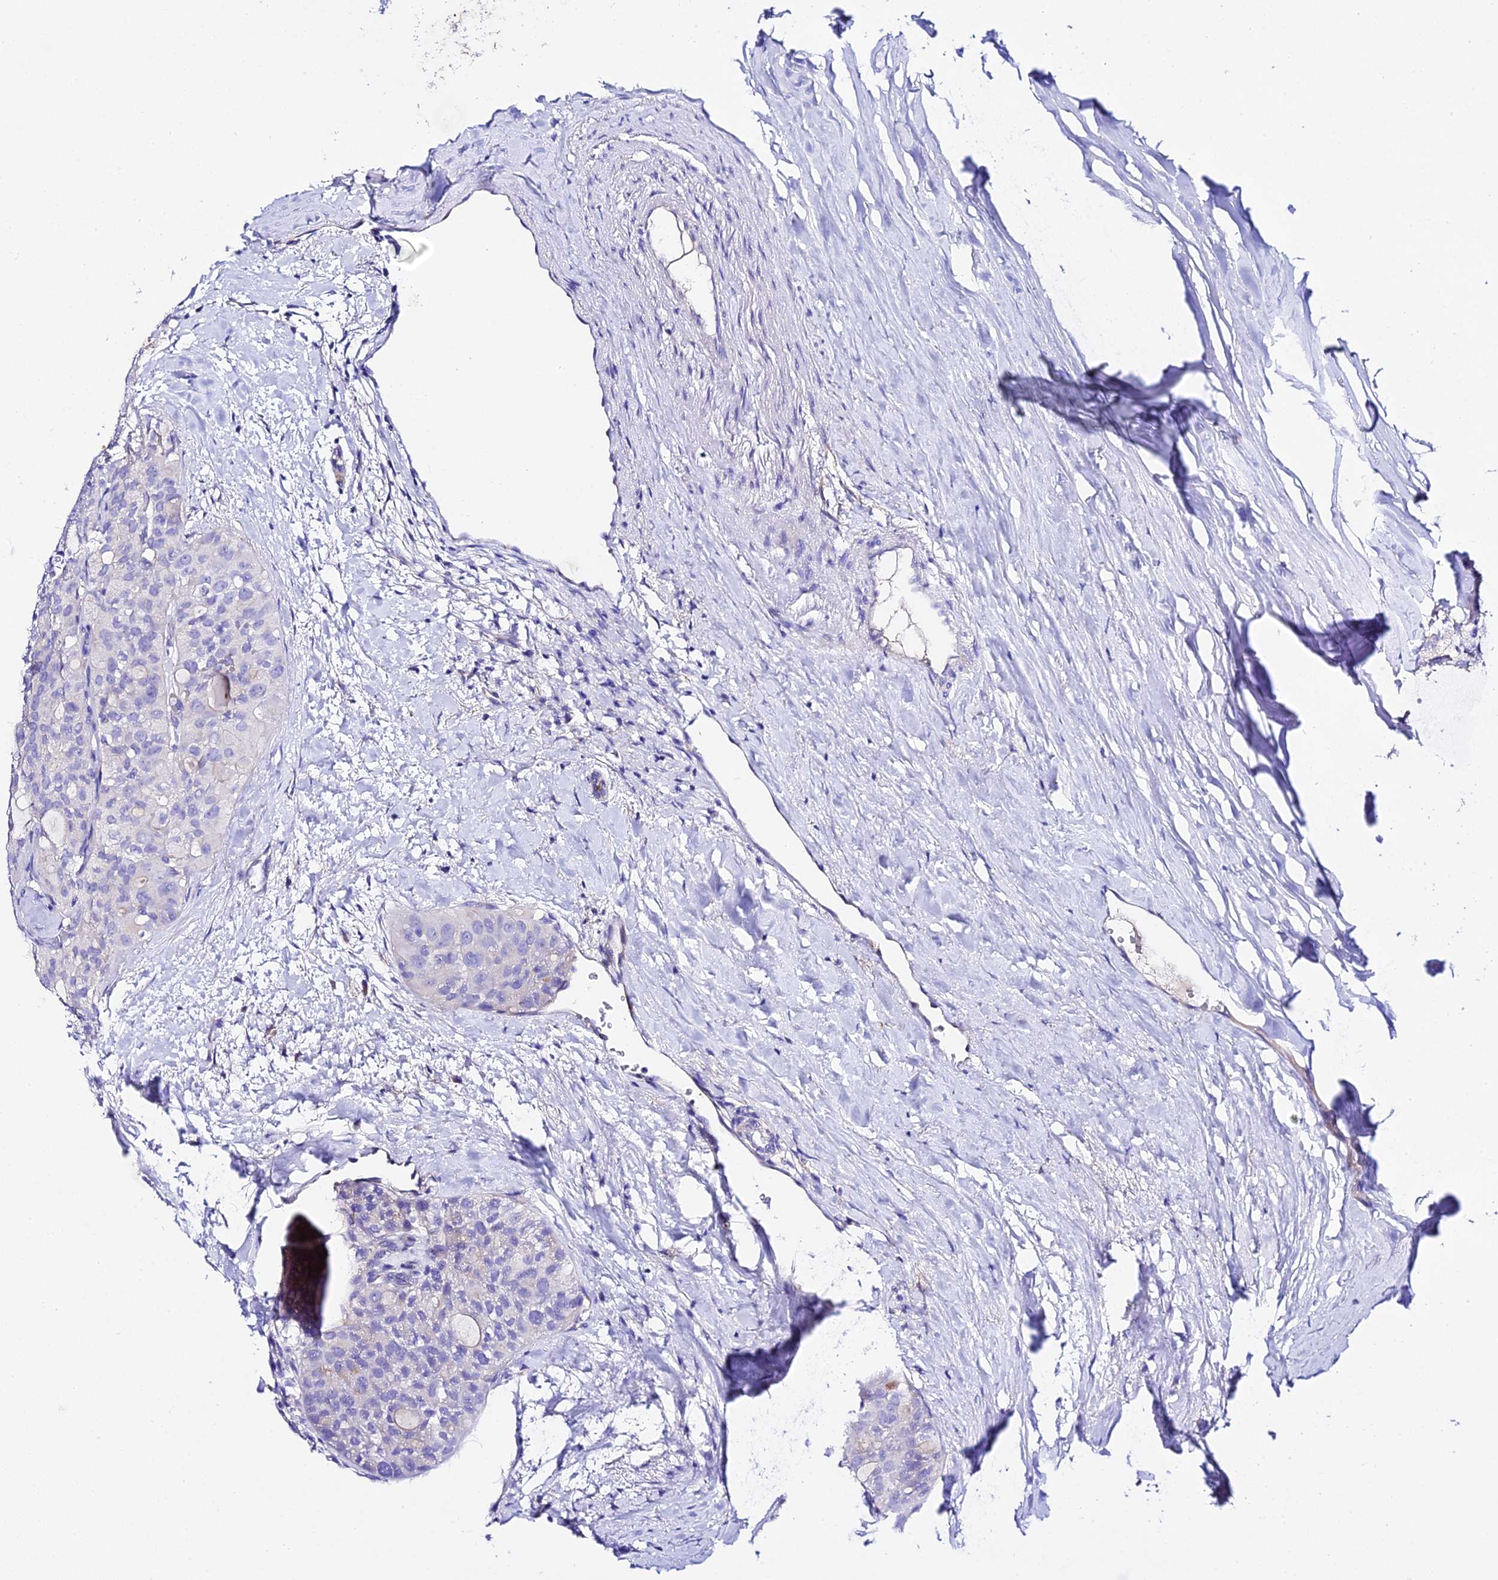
{"staining": {"intensity": "negative", "quantity": "none", "location": "none"}, "tissue": "thyroid cancer", "cell_type": "Tumor cells", "image_type": "cancer", "snomed": [{"axis": "morphology", "description": "Follicular adenoma carcinoma, NOS"}, {"axis": "topography", "description": "Thyroid gland"}], "caption": "Immunohistochemical staining of thyroid cancer displays no significant staining in tumor cells.", "gene": "TMEM117", "patient": {"sex": "male", "age": 75}}